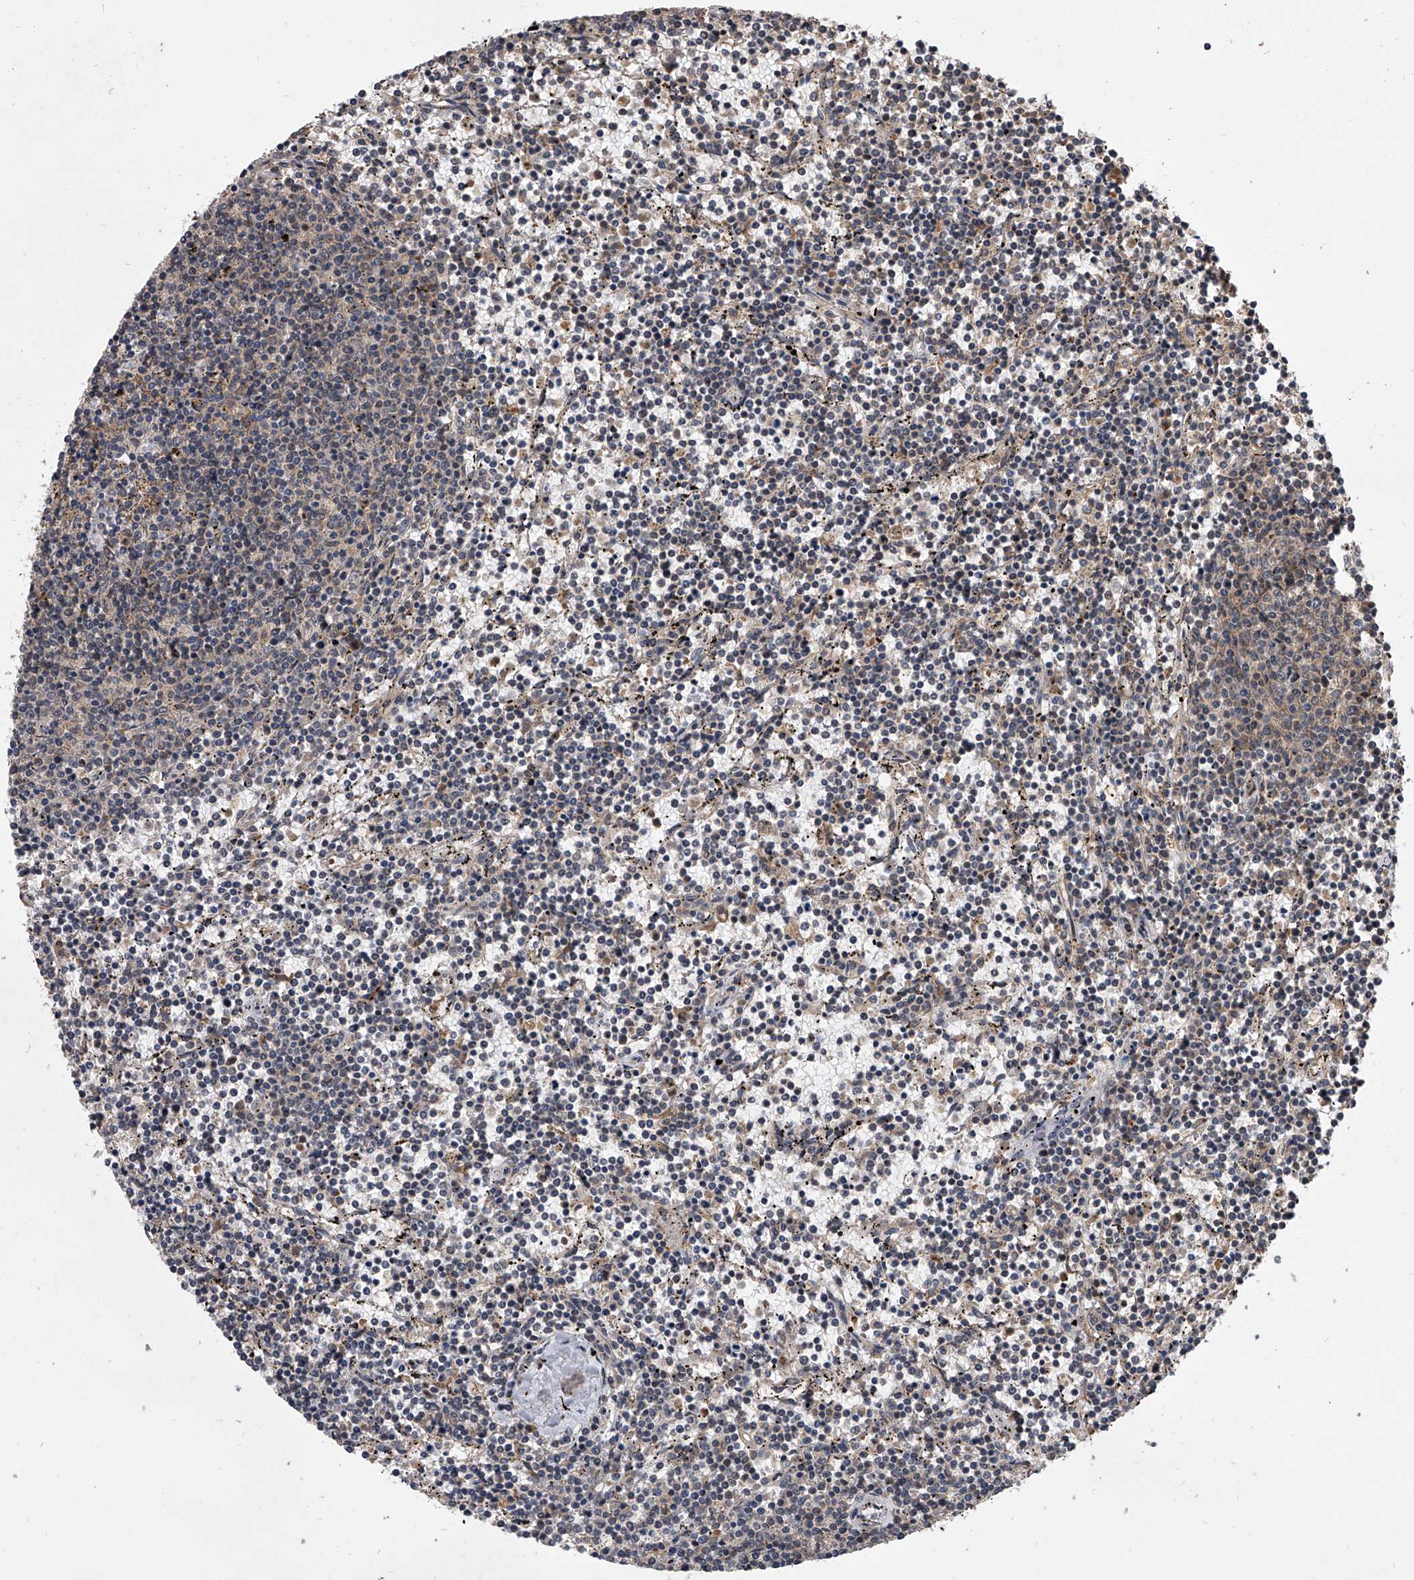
{"staining": {"intensity": "weak", "quantity": "<25%", "location": "cytoplasmic/membranous"}, "tissue": "lymphoma", "cell_type": "Tumor cells", "image_type": "cancer", "snomed": [{"axis": "morphology", "description": "Malignant lymphoma, non-Hodgkin's type, Low grade"}, {"axis": "topography", "description": "Spleen"}], "caption": "The immunohistochemistry (IHC) image has no significant positivity in tumor cells of malignant lymphoma, non-Hodgkin's type (low-grade) tissue.", "gene": "GEMIN8", "patient": {"sex": "female", "age": 50}}